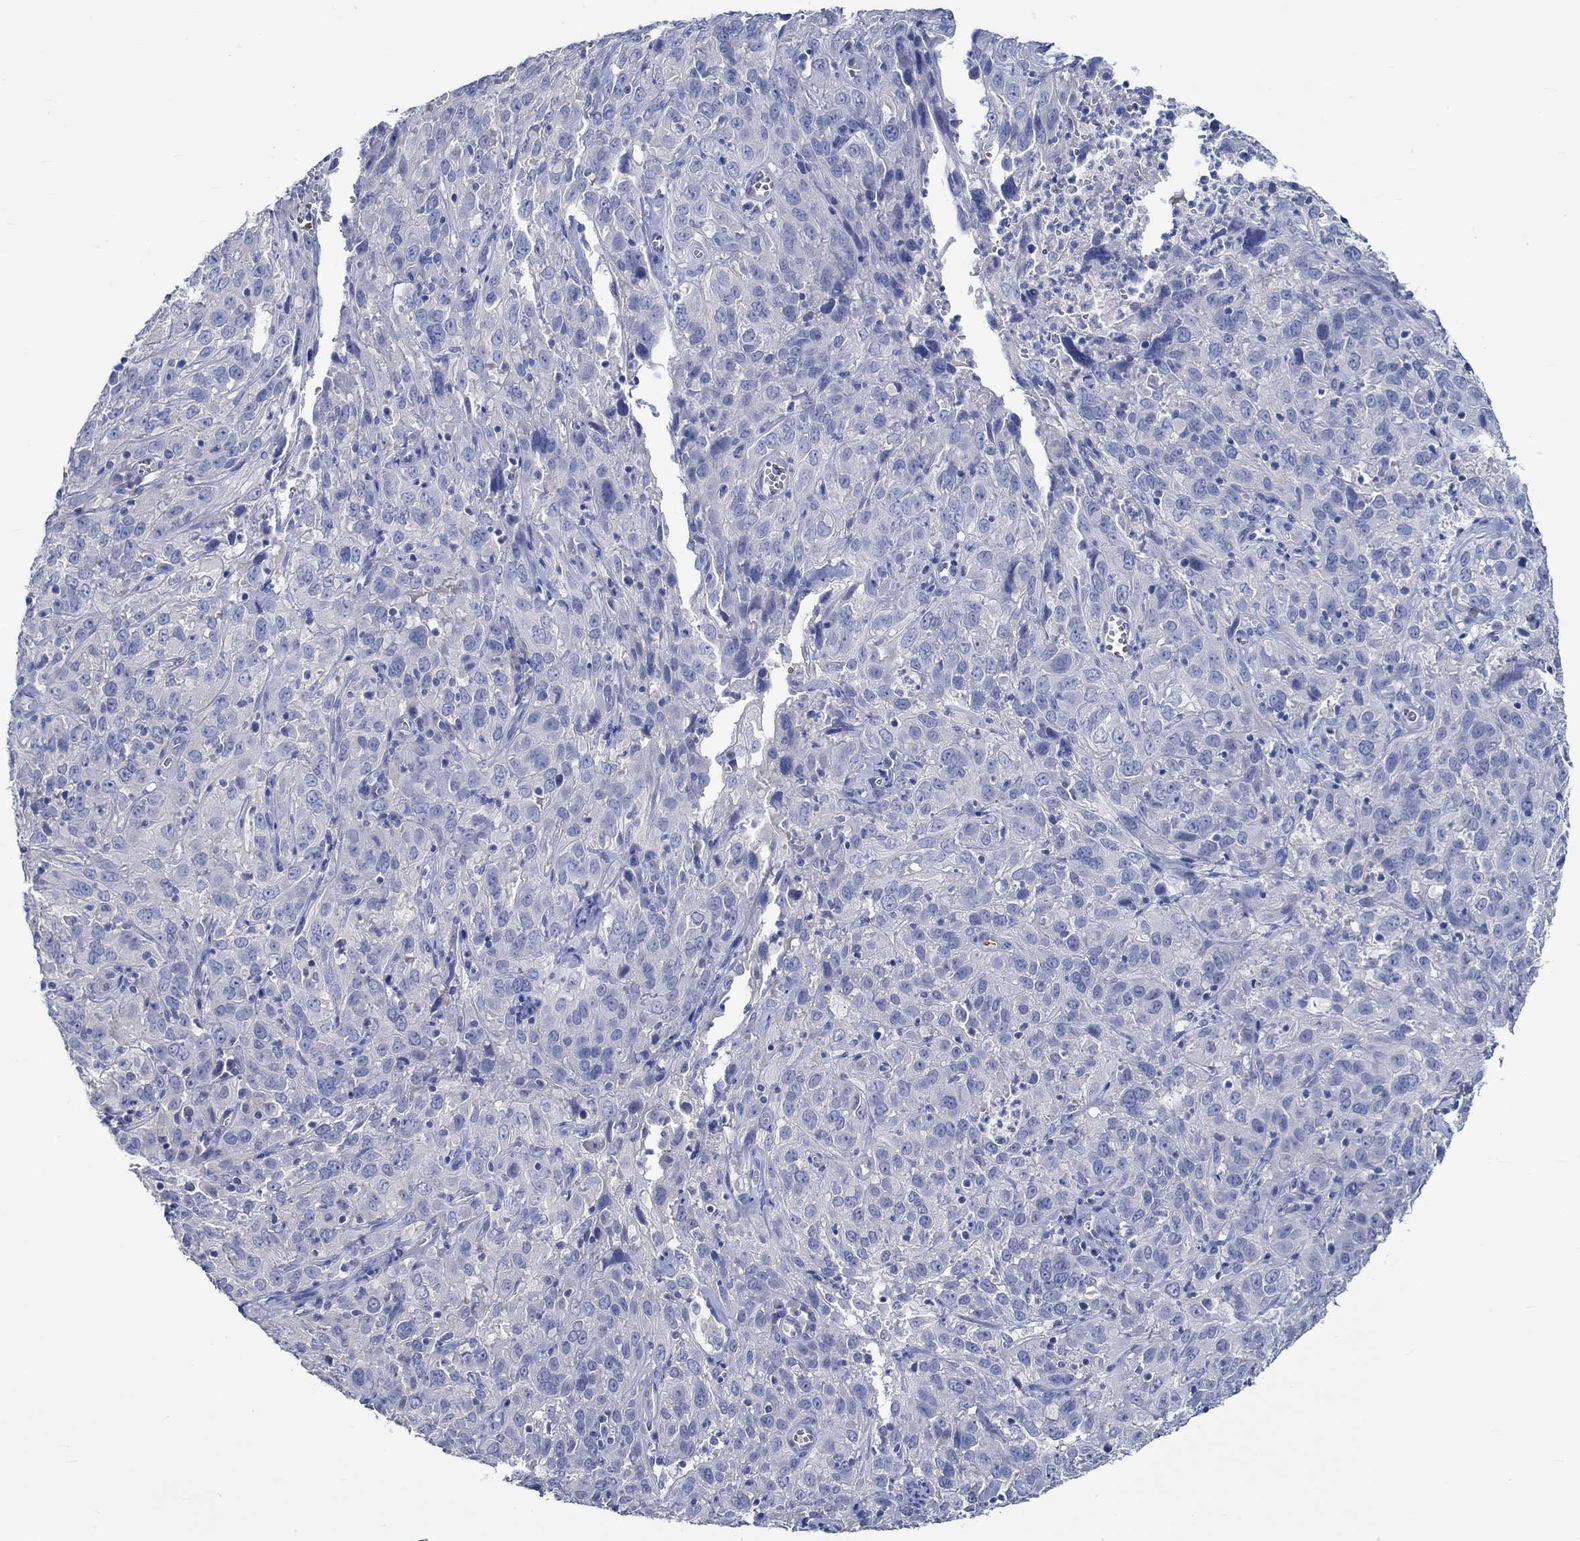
{"staining": {"intensity": "negative", "quantity": "none", "location": "none"}, "tissue": "cervical cancer", "cell_type": "Tumor cells", "image_type": "cancer", "snomed": [{"axis": "morphology", "description": "Squamous cell carcinoma, NOS"}, {"axis": "topography", "description": "Cervix"}], "caption": "Immunohistochemical staining of human cervical cancer (squamous cell carcinoma) demonstrates no significant expression in tumor cells.", "gene": "KCNA1", "patient": {"sex": "female", "age": 32}}